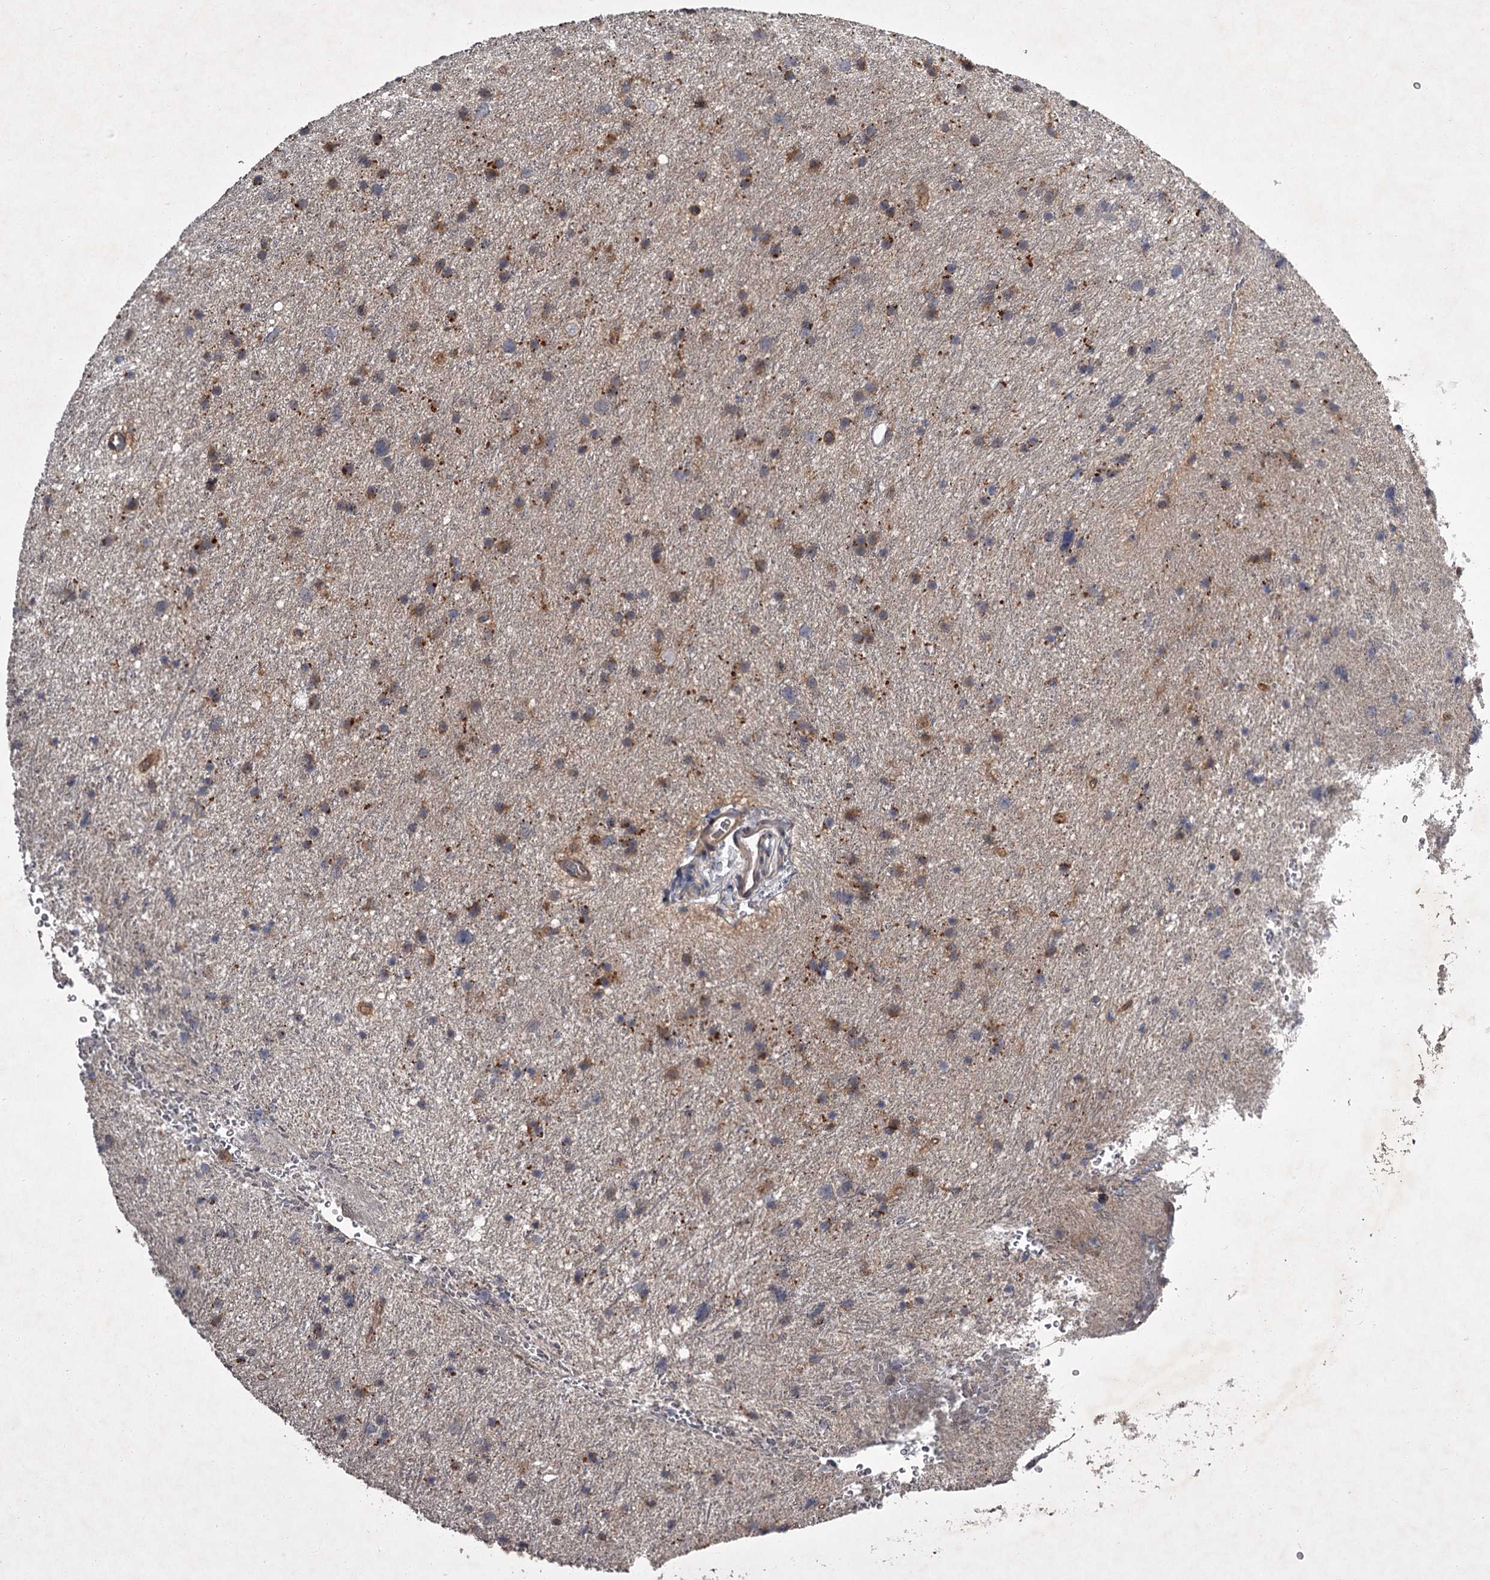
{"staining": {"intensity": "weak", "quantity": "25%-75%", "location": "cytoplasmic/membranous"}, "tissue": "glioma", "cell_type": "Tumor cells", "image_type": "cancer", "snomed": [{"axis": "morphology", "description": "Glioma, malignant, Low grade"}, {"axis": "topography", "description": "Cerebral cortex"}], "caption": "Immunohistochemical staining of human malignant low-grade glioma demonstrates low levels of weak cytoplasmic/membranous staining in approximately 25%-75% of tumor cells.", "gene": "UNC93B1", "patient": {"sex": "female", "age": 39}}